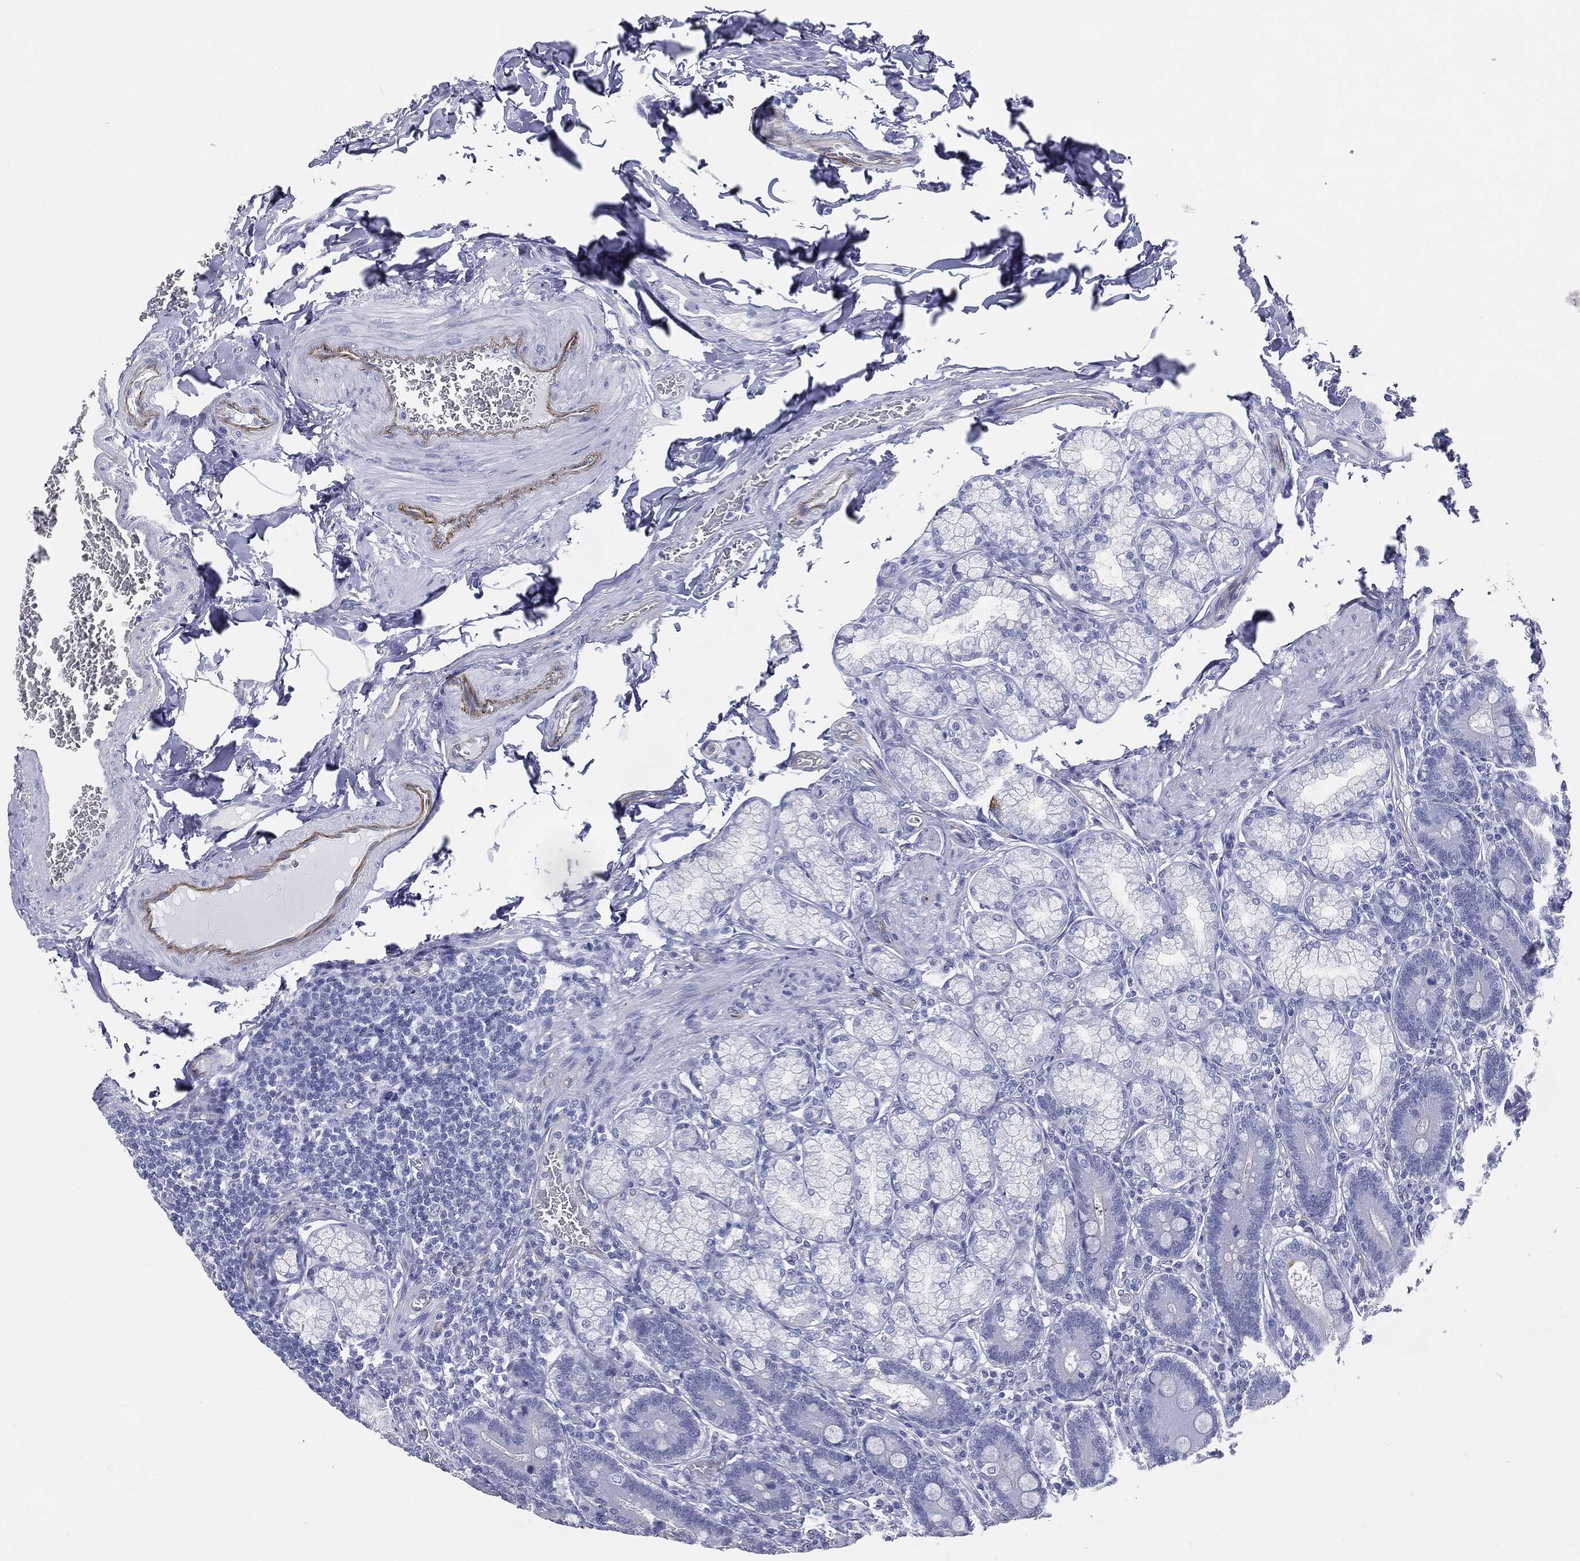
{"staining": {"intensity": "negative", "quantity": "none", "location": "none"}, "tissue": "duodenum", "cell_type": "Glandular cells", "image_type": "normal", "snomed": [{"axis": "morphology", "description": "Normal tissue, NOS"}, {"axis": "topography", "description": "Duodenum"}], "caption": "This image is of benign duodenum stained with immunohistochemistry to label a protein in brown with the nuclei are counter-stained blue. There is no expression in glandular cells.", "gene": "MUC5AC", "patient": {"sex": "female", "age": 62}}